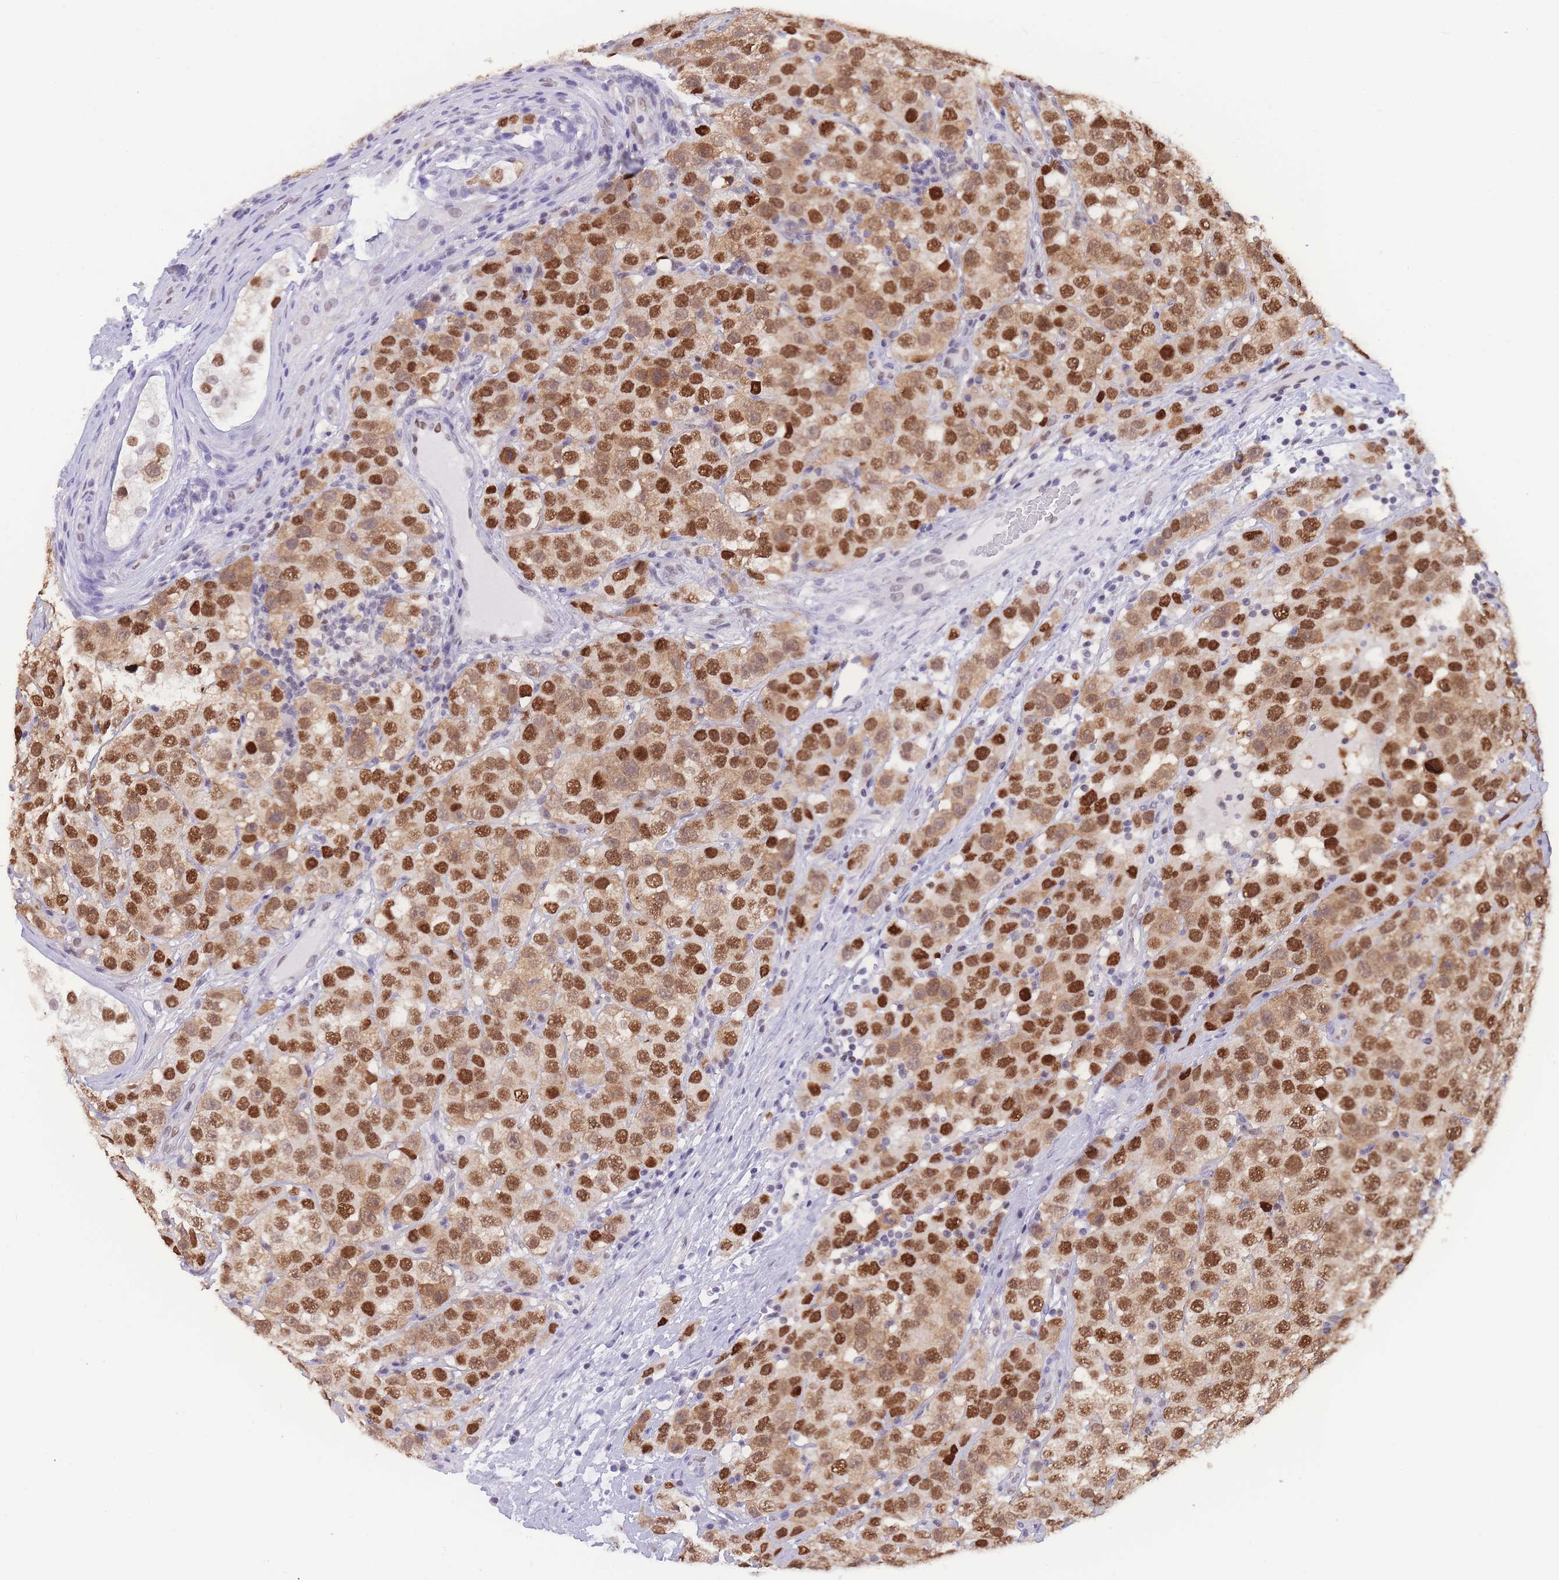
{"staining": {"intensity": "strong", "quantity": ">75%", "location": "cytoplasmic/membranous,nuclear"}, "tissue": "testis cancer", "cell_type": "Tumor cells", "image_type": "cancer", "snomed": [{"axis": "morphology", "description": "Seminoma, NOS"}, {"axis": "topography", "description": "Testis"}], "caption": "Testis seminoma stained with a protein marker reveals strong staining in tumor cells.", "gene": "NASP", "patient": {"sex": "male", "age": 28}}